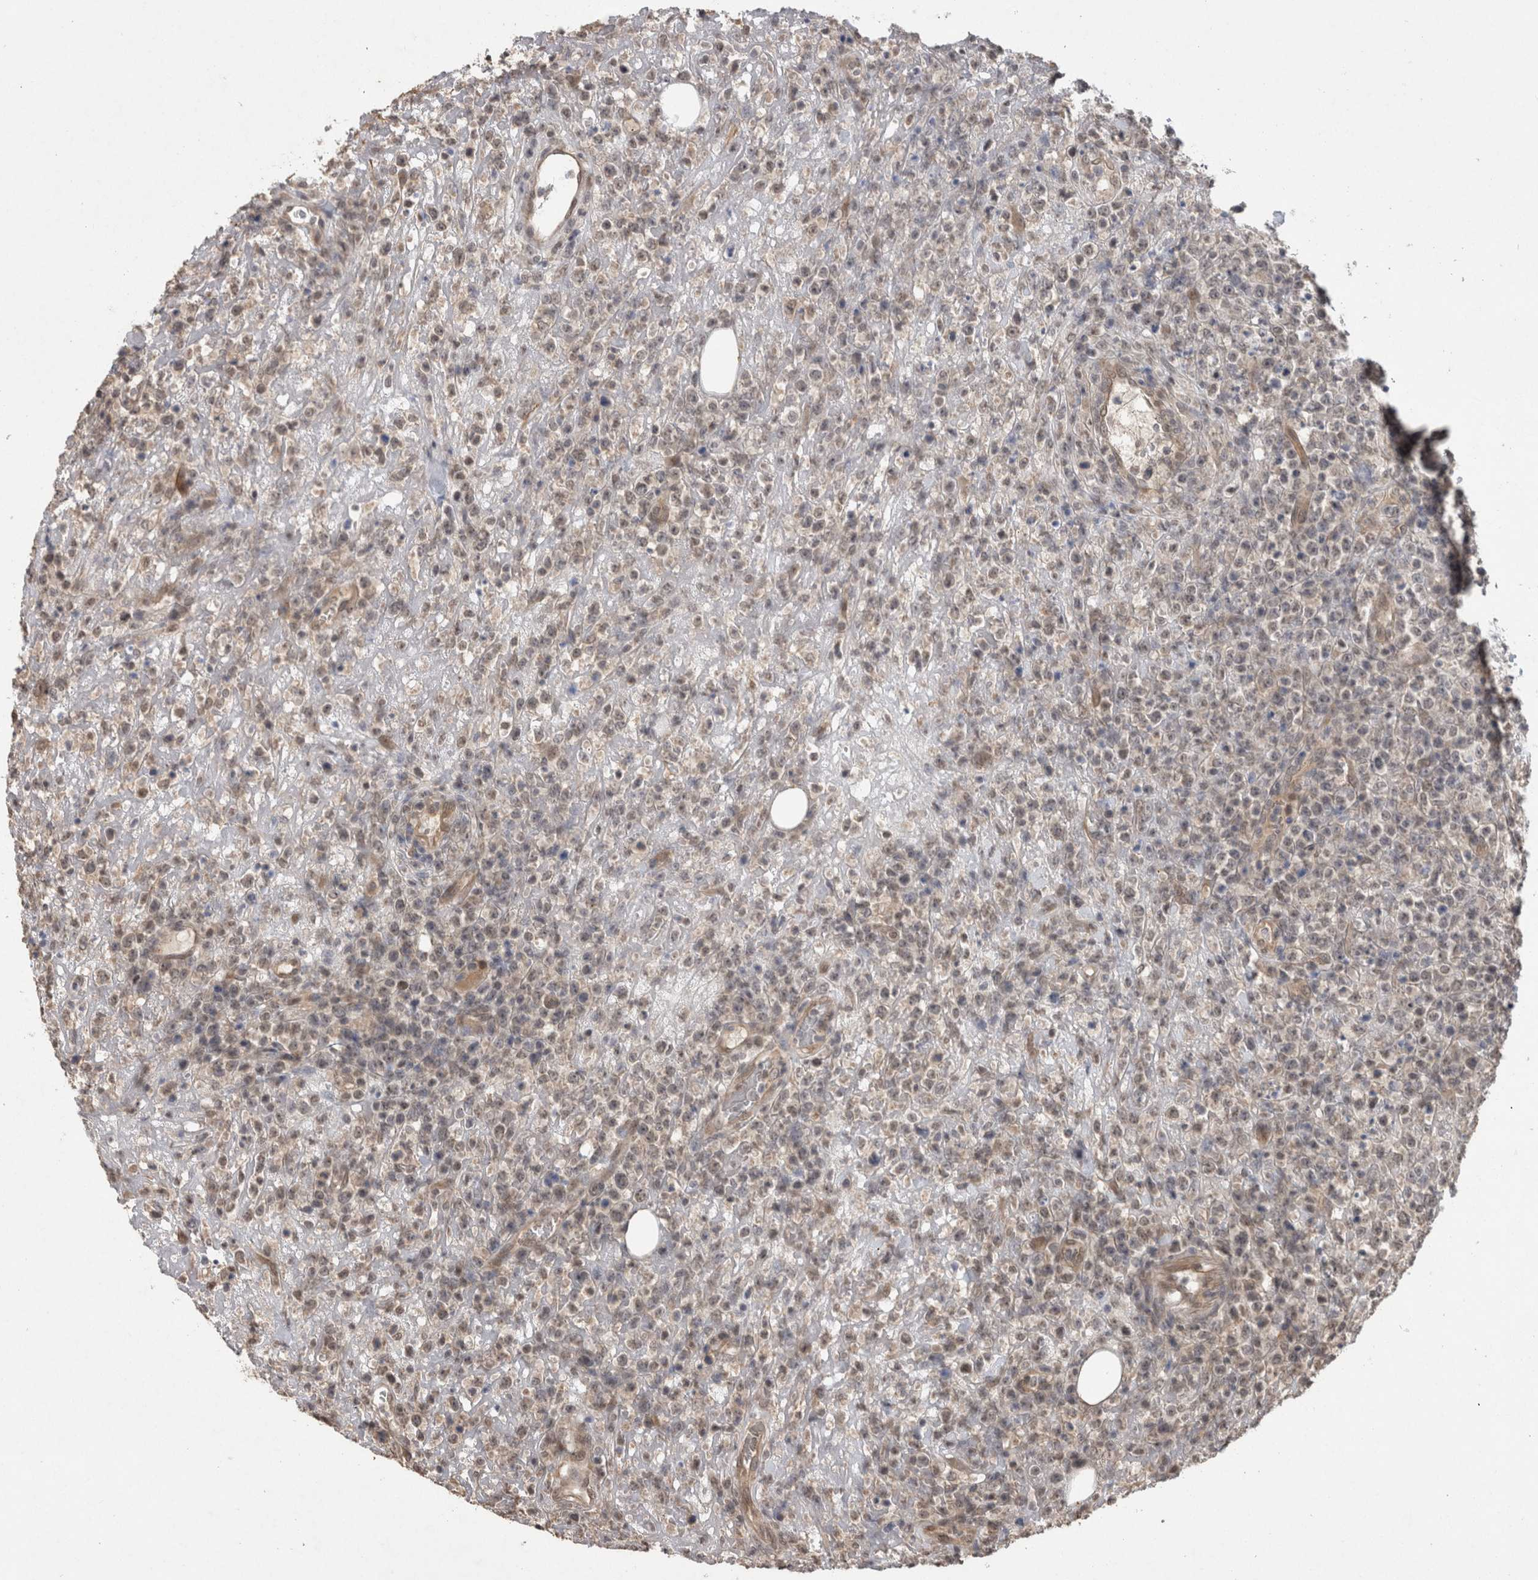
{"staining": {"intensity": "weak", "quantity": "25%-75%", "location": "cytoplasmic/membranous,nuclear"}, "tissue": "lymphoma", "cell_type": "Tumor cells", "image_type": "cancer", "snomed": [{"axis": "morphology", "description": "Malignant lymphoma, non-Hodgkin's type, High grade"}, {"axis": "topography", "description": "Colon"}], "caption": "Immunohistochemistry (DAB (3,3'-diaminobenzidine)) staining of lymphoma reveals weak cytoplasmic/membranous and nuclear protein expression in about 25%-75% of tumor cells.", "gene": "RHPN1", "patient": {"sex": "female", "age": 53}}